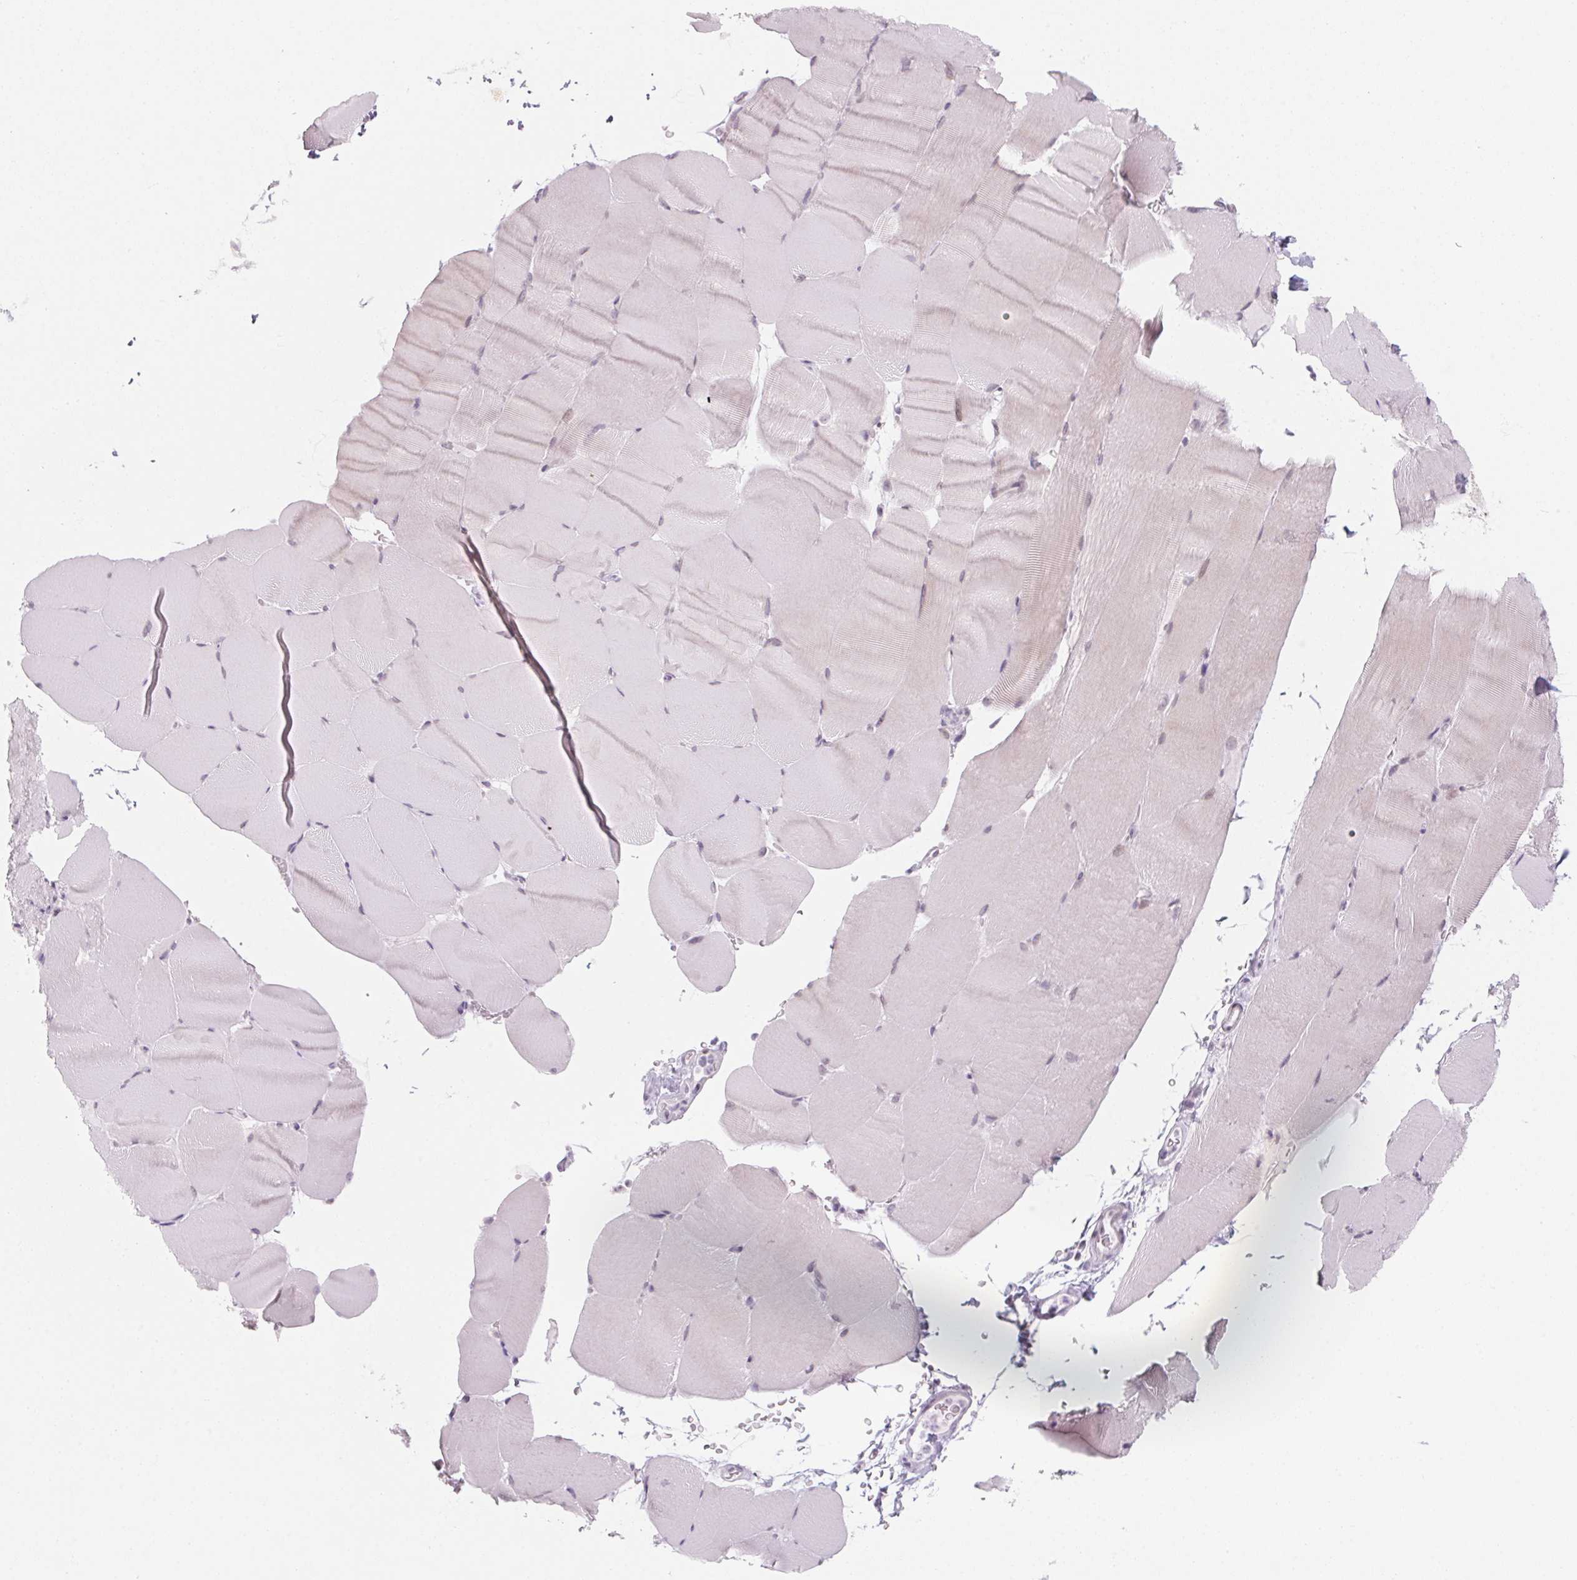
{"staining": {"intensity": "negative", "quantity": "none", "location": "none"}, "tissue": "skeletal muscle", "cell_type": "Myocytes", "image_type": "normal", "snomed": [{"axis": "morphology", "description": "Normal tissue, NOS"}, {"axis": "topography", "description": "Skeletal muscle"}], "caption": "Protein analysis of benign skeletal muscle reveals no significant positivity in myocytes.", "gene": "KCNQ2", "patient": {"sex": "female", "age": 37}}